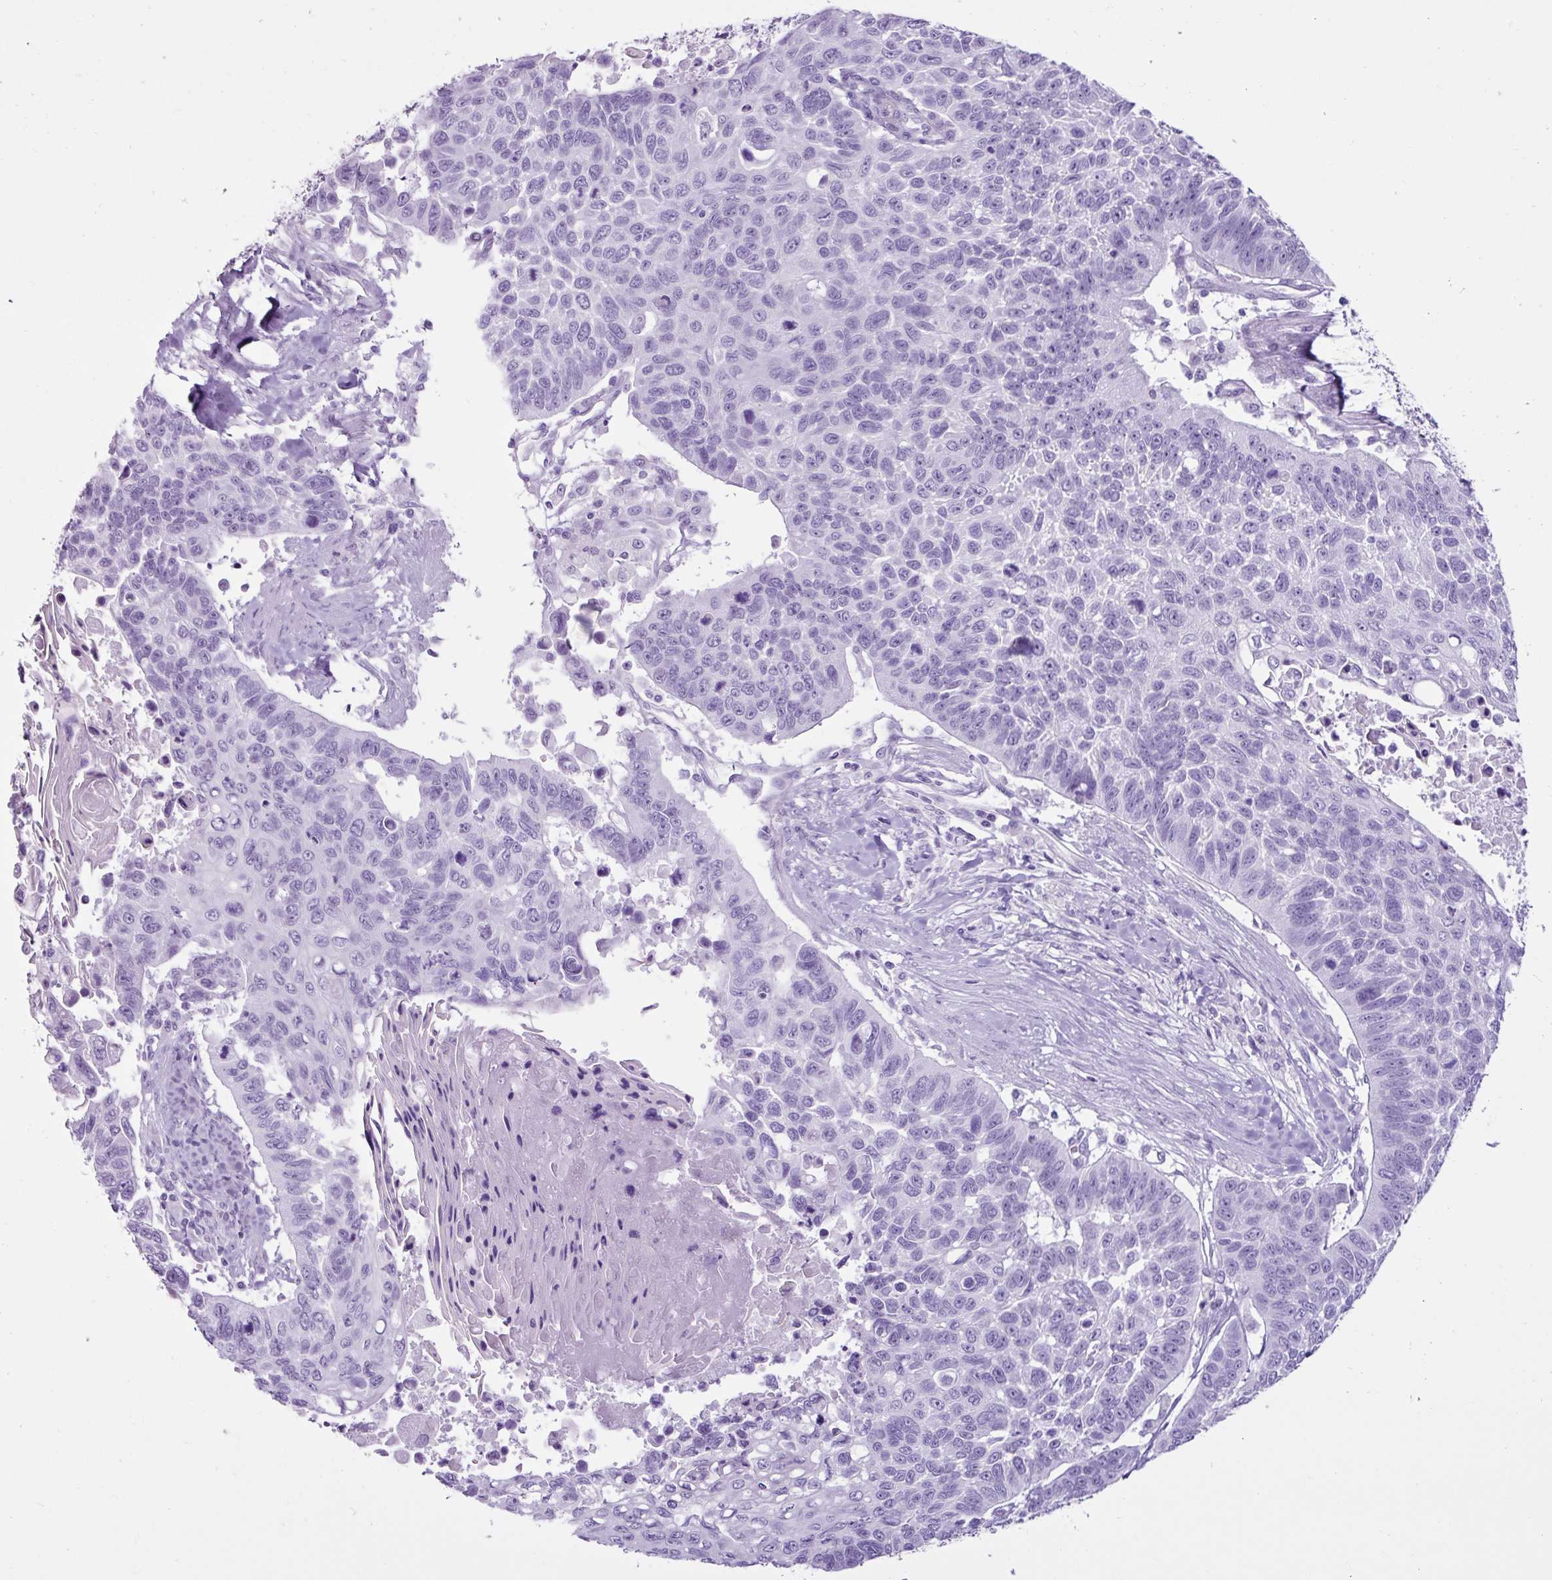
{"staining": {"intensity": "negative", "quantity": "none", "location": "none"}, "tissue": "lung cancer", "cell_type": "Tumor cells", "image_type": "cancer", "snomed": [{"axis": "morphology", "description": "Squamous cell carcinoma, NOS"}, {"axis": "topography", "description": "Lung"}], "caption": "Tumor cells are negative for protein expression in human squamous cell carcinoma (lung).", "gene": "PGR", "patient": {"sex": "male", "age": 62}}